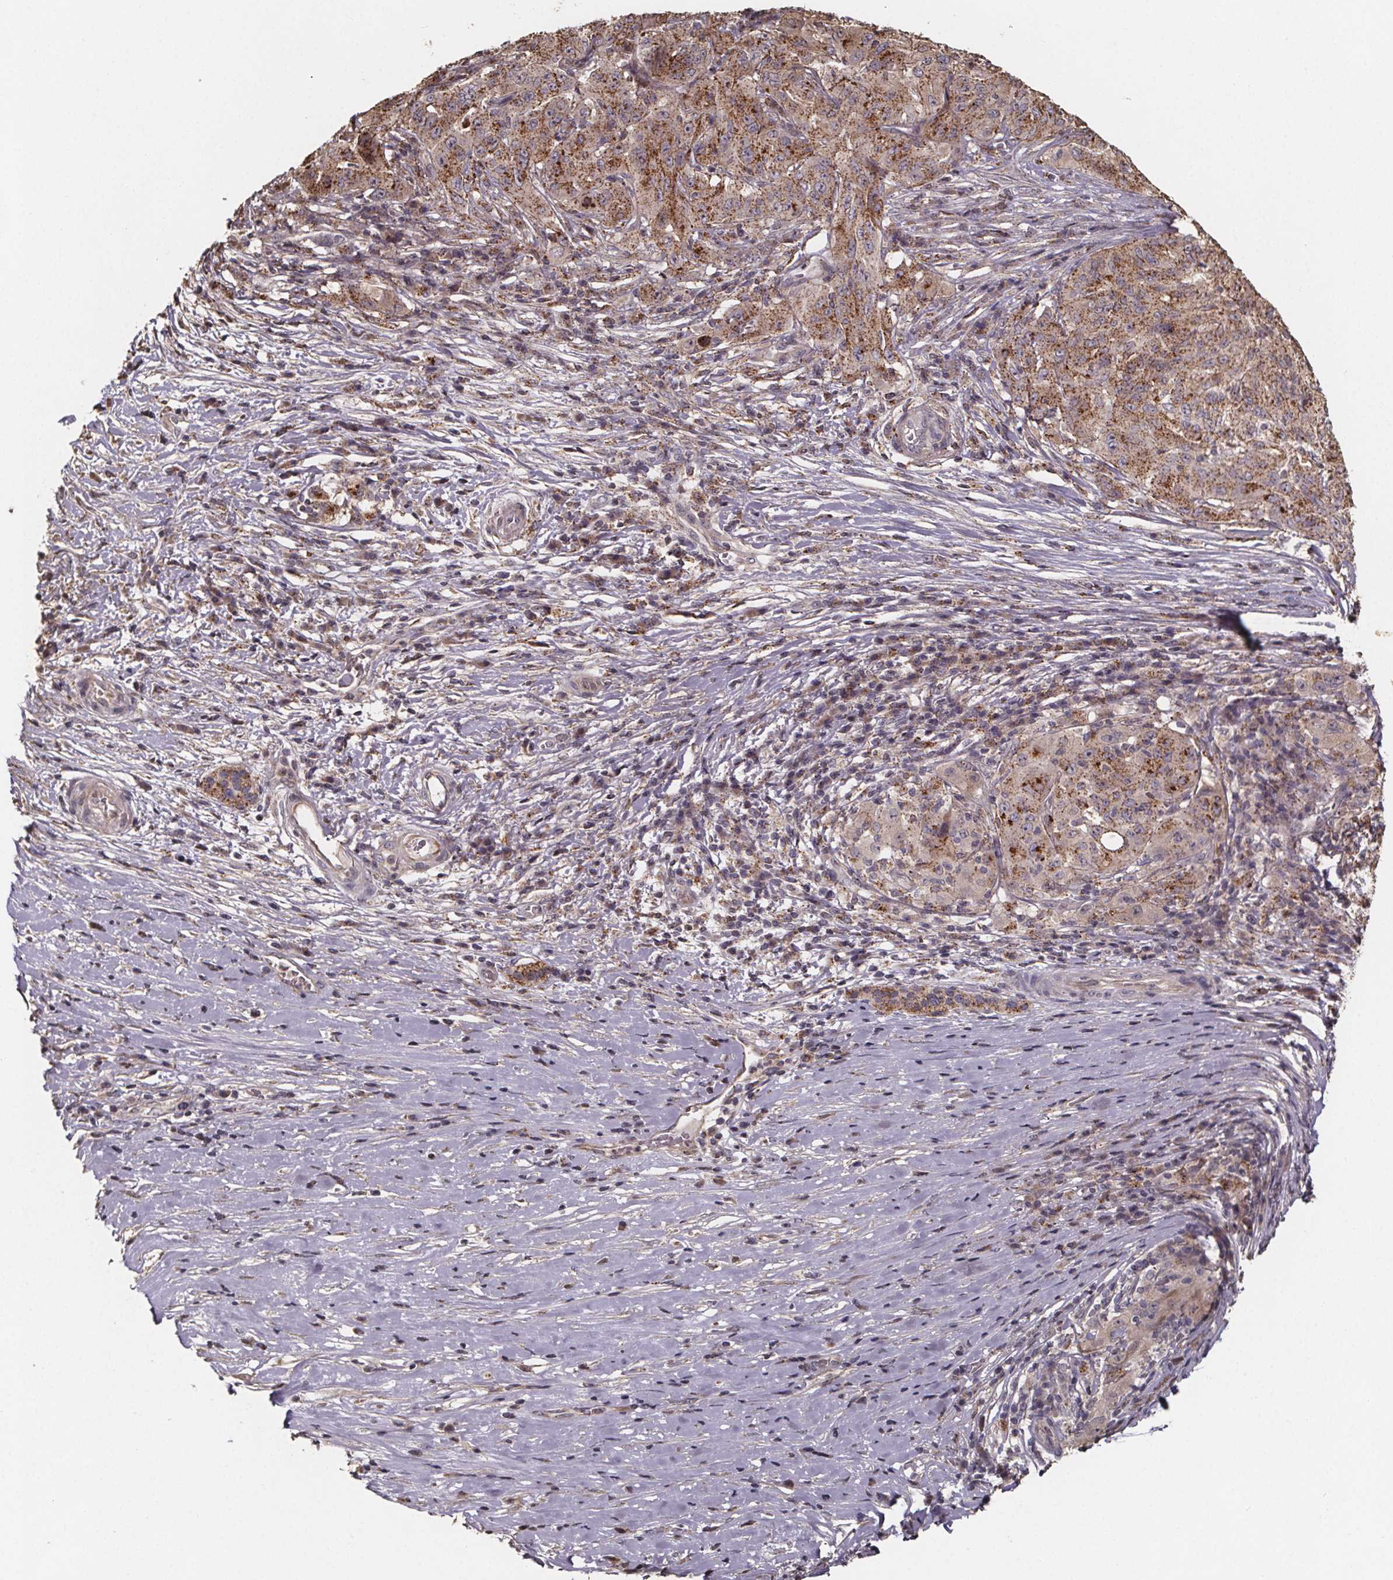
{"staining": {"intensity": "moderate", "quantity": ">75%", "location": "cytoplasmic/membranous"}, "tissue": "pancreatic cancer", "cell_type": "Tumor cells", "image_type": "cancer", "snomed": [{"axis": "morphology", "description": "Adenocarcinoma, NOS"}, {"axis": "topography", "description": "Pancreas"}], "caption": "There is medium levels of moderate cytoplasmic/membranous positivity in tumor cells of pancreatic adenocarcinoma, as demonstrated by immunohistochemical staining (brown color).", "gene": "ZNF879", "patient": {"sex": "male", "age": 63}}